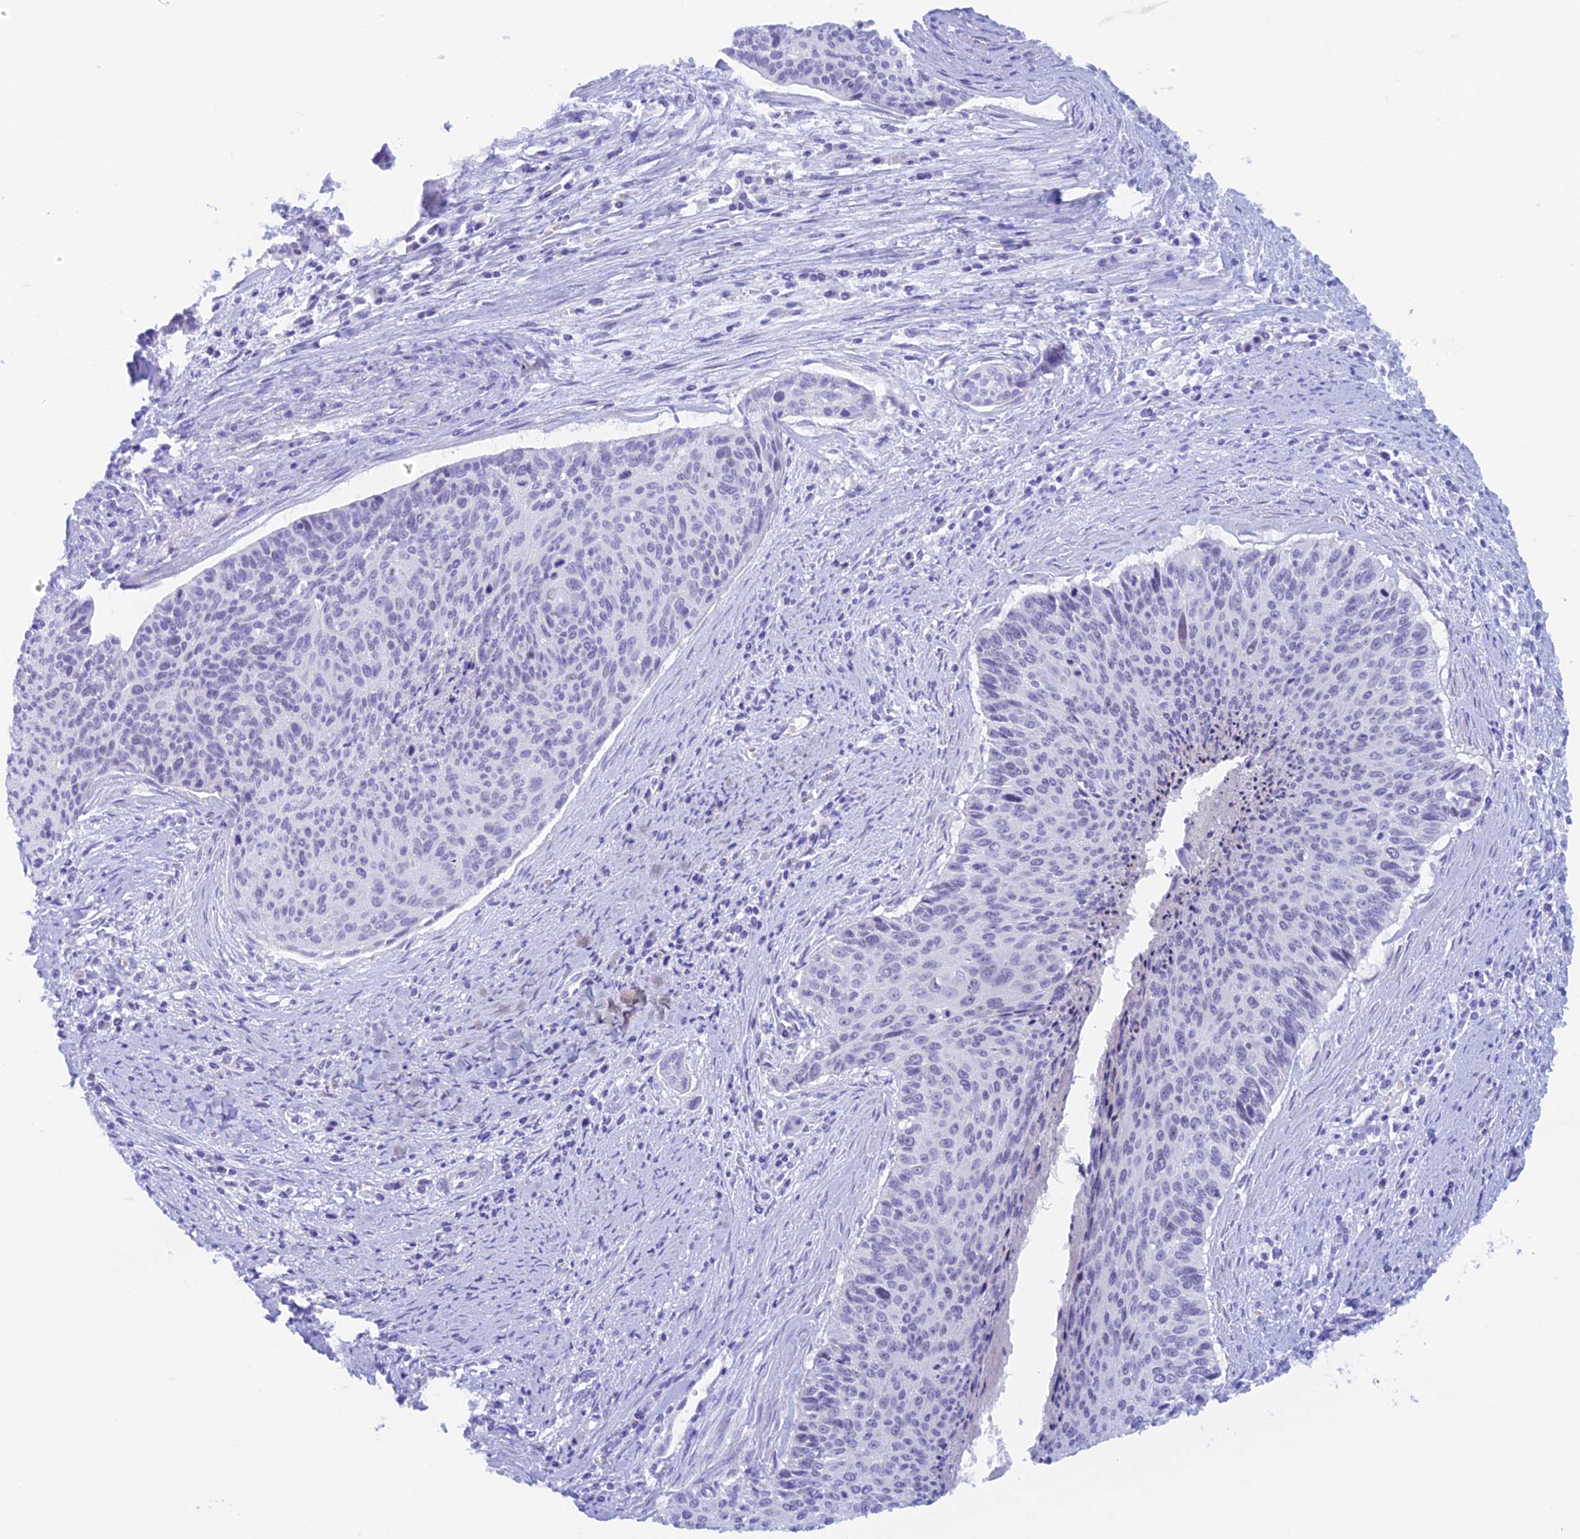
{"staining": {"intensity": "negative", "quantity": "none", "location": "none"}, "tissue": "cervical cancer", "cell_type": "Tumor cells", "image_type": "cancer", "snomed": [{"axis": "morphology", "description": "Squamous cell carcinoma, NOS"}, {"axis": "topography", "description": "Cervix"}], "caption": "A photomicrograph of cervical cancer stained for a protein reveals no brown staining in tumor cells.", "gene": "PSMC3IP", "patient": {"sex": "female", "age": 55}}